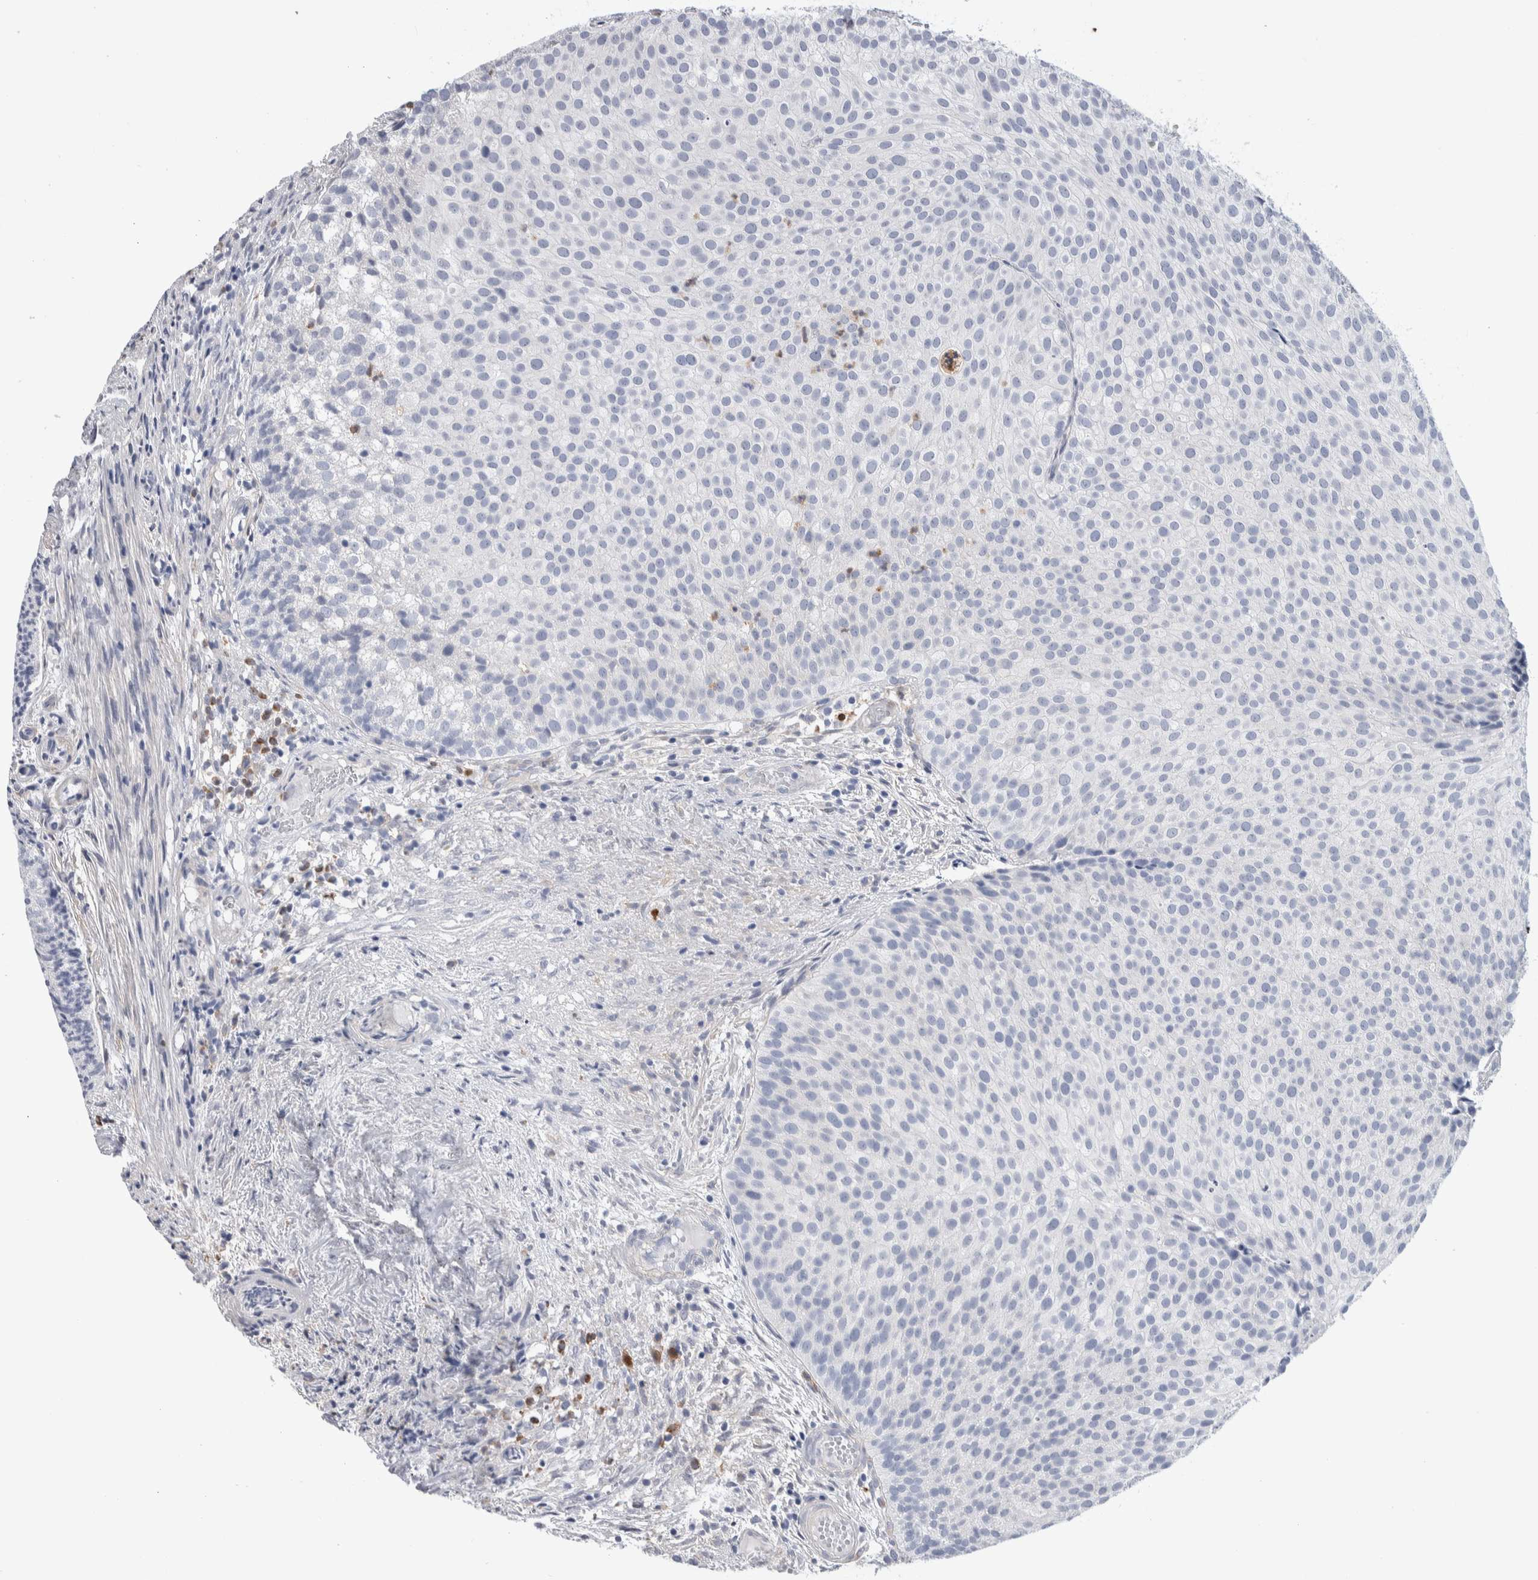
{"staining": {"intensity": "negative", "quantity": "none", "location": "none"}, "tissue": "urothelial cancer", "cell_type": "Tumor cells", "image_type": "cancer", "snomed": [{"axis": "morphology", "description": "Urothelial carcinoma, Low grade"}, {"axis": "topography", "description": "Urinary bladder"}], "caption": "High magnification brightfield microscopy of urothelial cancer stained with DAB (3,3'-diaminobenzidine) (brown) and counterstained with hematoxylin (blue): tumor cells show no significant expression.", "gene": "LURAP1L", "patient": {"sex": "male", "age": 86}}